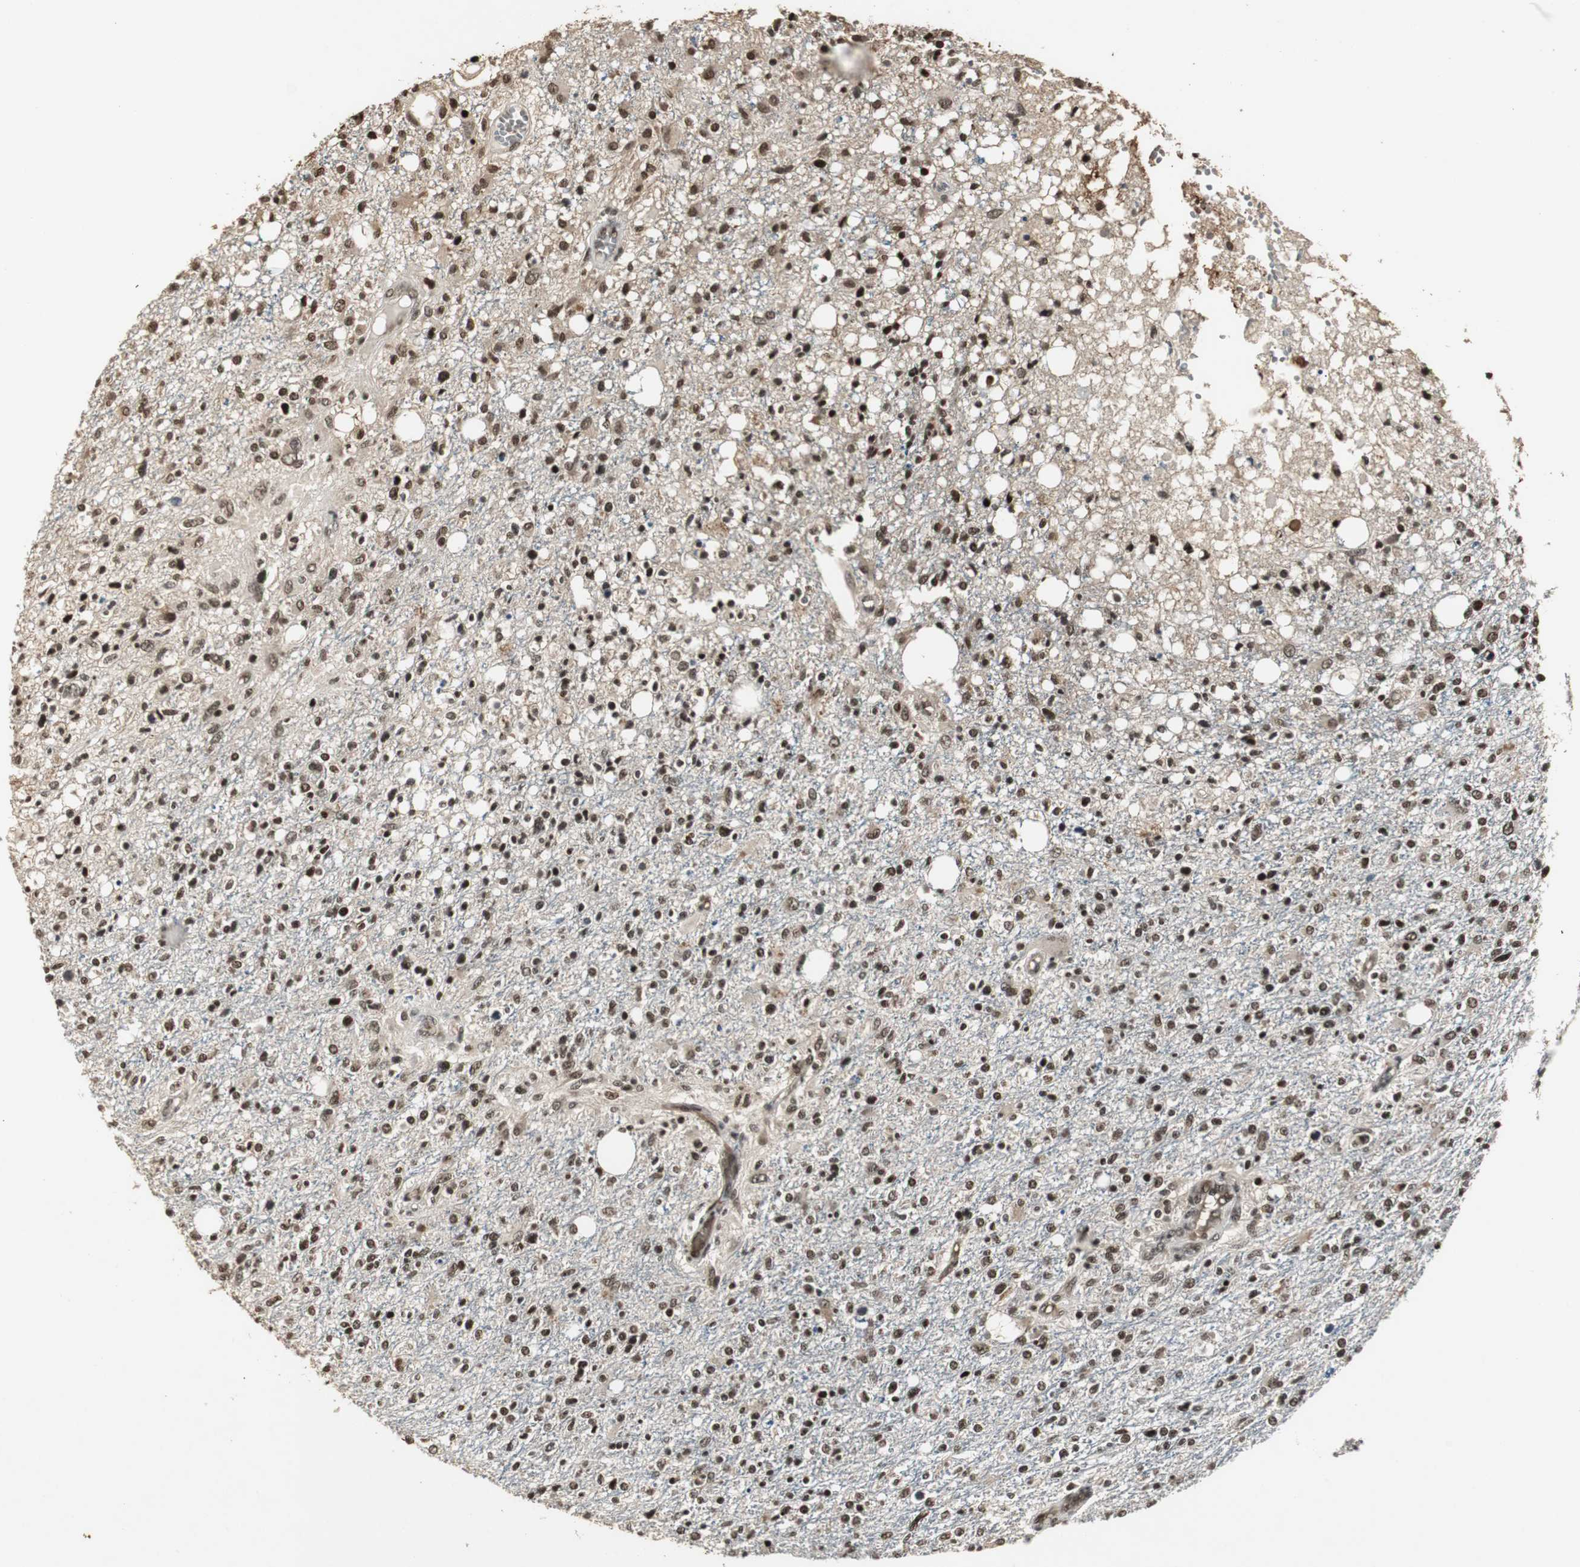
{"staining": {"intensity": "strong", "quantity": ">75%", "location": "nuclear"}, "tissue": "glioma", "cell_type": "Tumor cells", "image_type": "cancer", "snomed": [{"axis": "morphology", "description": "Glioma, malignant, High grade"}, {"axis": "topography", "description": "Cerebral cortex"}], "caption": "IHC micrograph of human malignant high-grade glioma stained for a protein (brown), which shows high levels of strong nuclear positivity in about >75% of tumor cells.", "gene": "TAF5", "patient": {"sex": "male", "age": 76}}